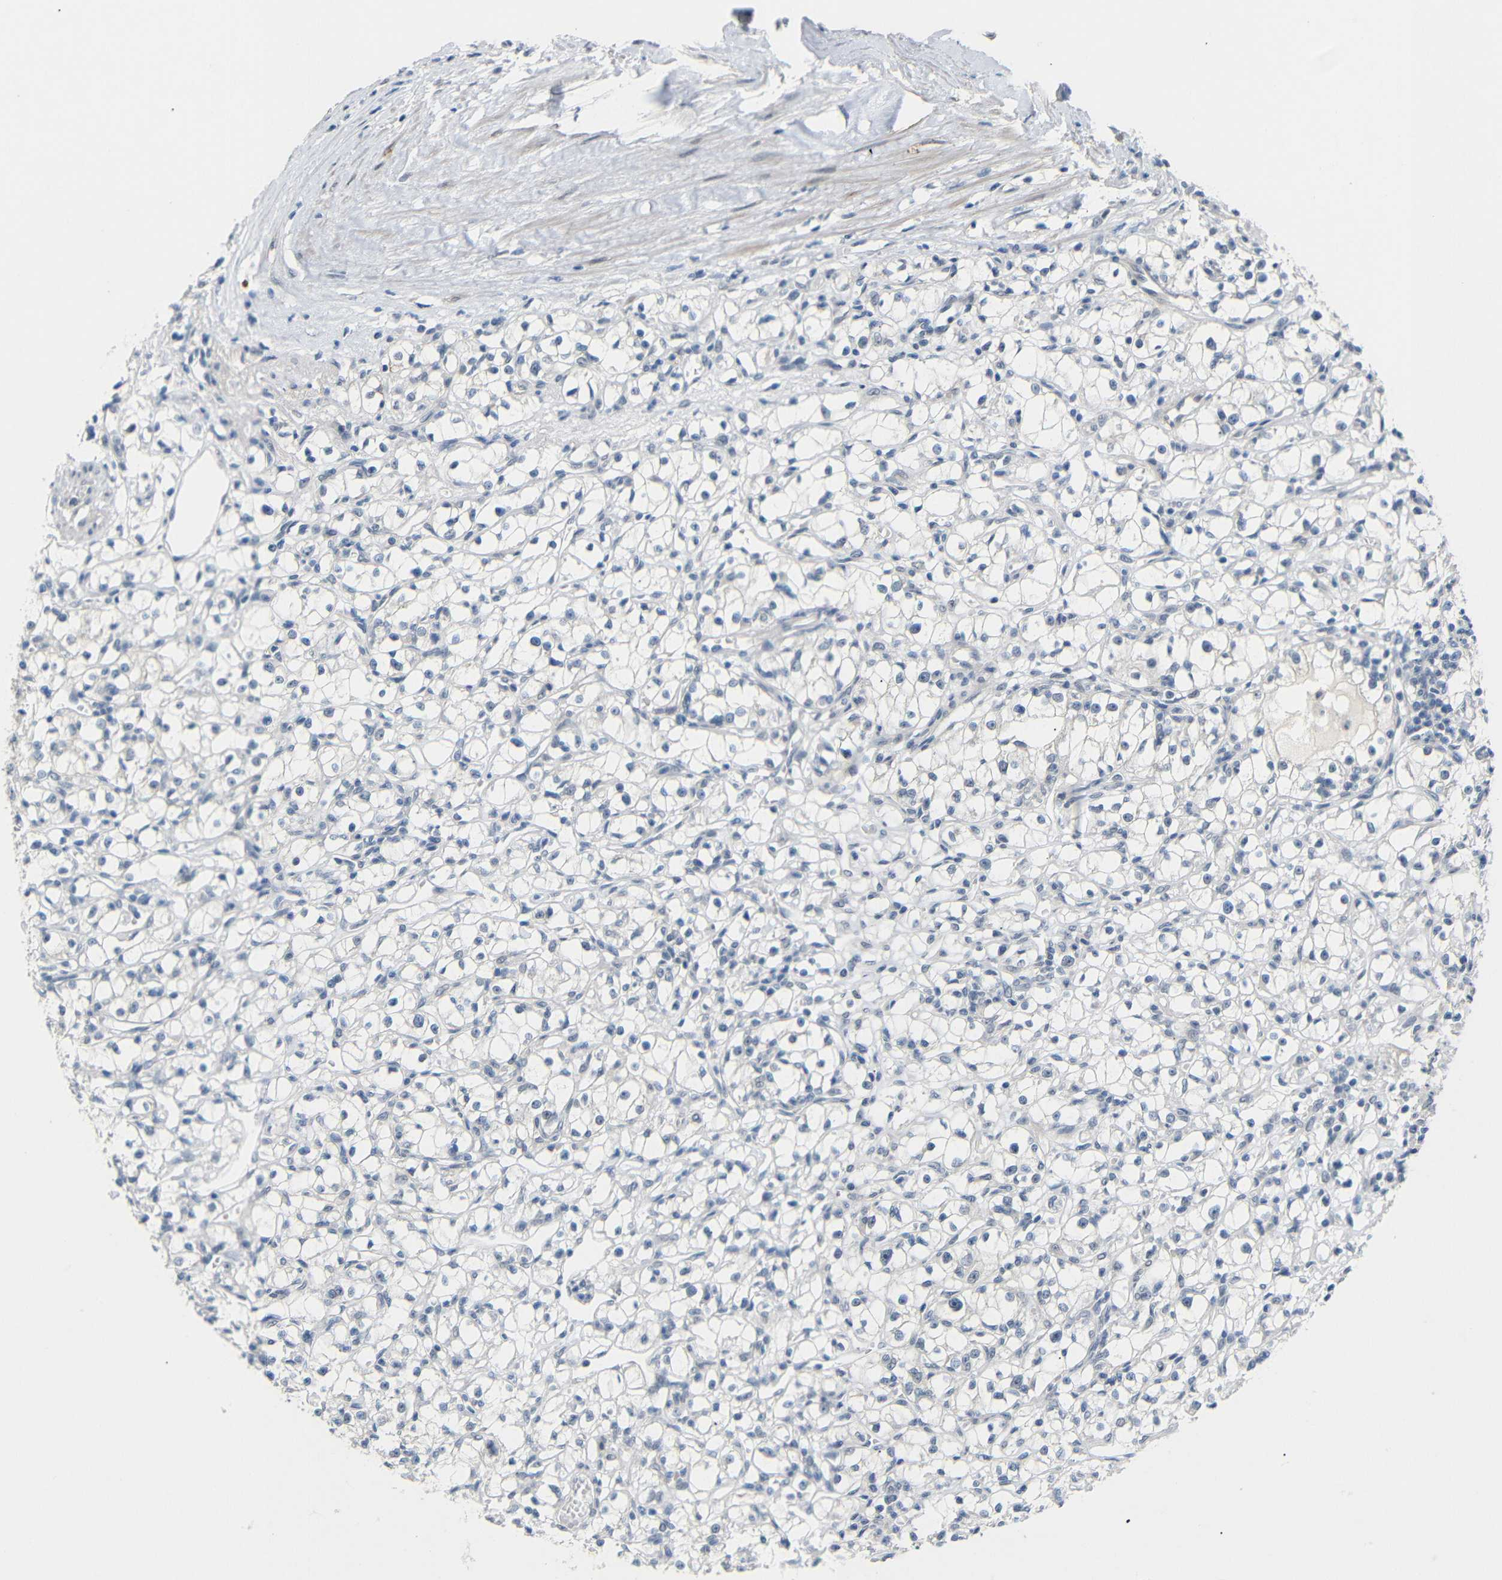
{"staining": {"intensity": "negative", "quantity": "none", "location": "none"}, "tissue": "renal cancer", "cell_type": "Tumor cells", "image_type": "cancer", "snomed": [{"axis": "morphology", "description": "Adenocarcinoma, NOS"}, {"axis": "topography", "description": "Kidney"}], "caption": "Immunohistochemical staining of human renal cancer reveals no significant expression in tumor cells.", "gene": "GPR158", "patient": {"sex": "male", "age": 56}}